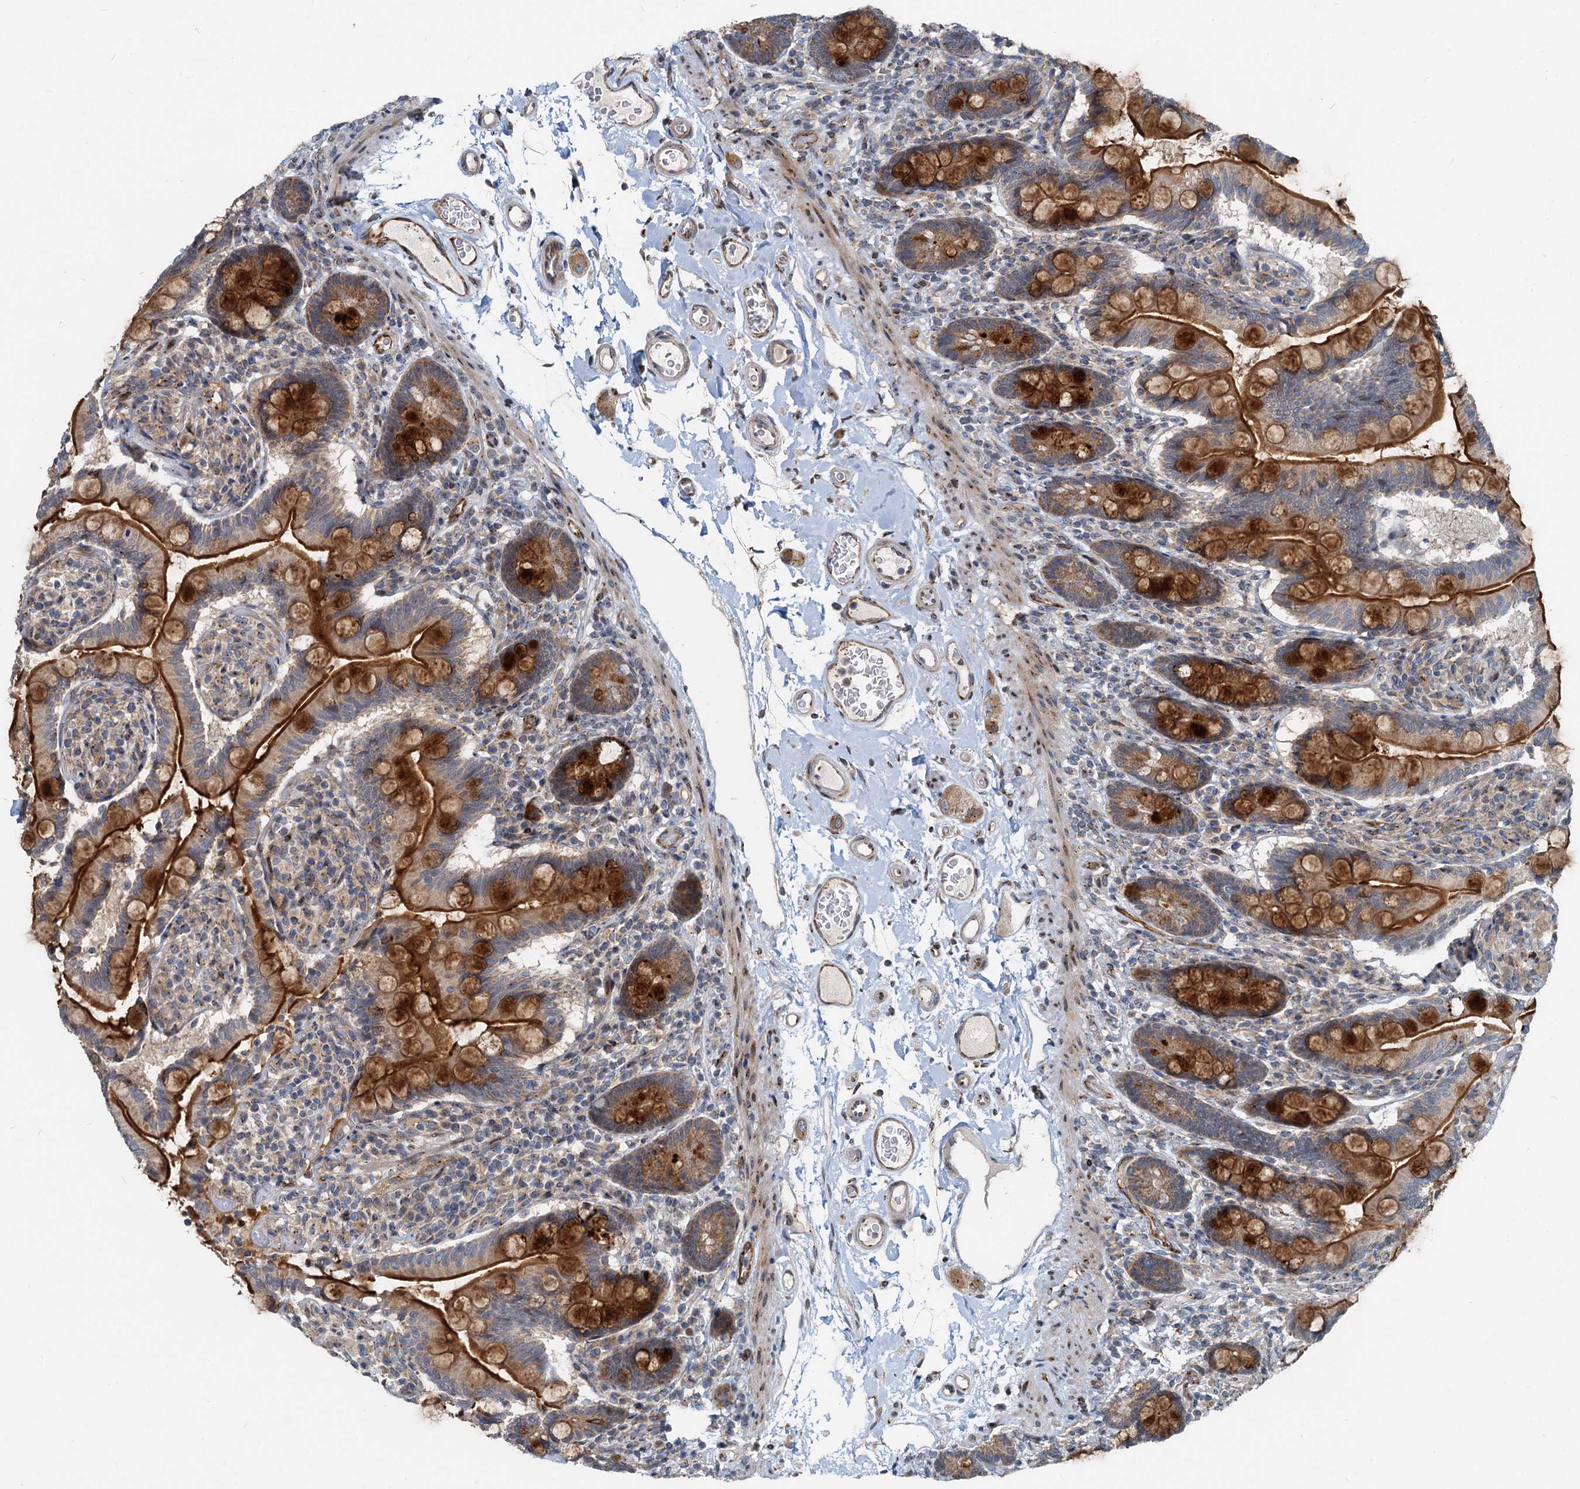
{"staining": {"intensity": "strong", "quantity": ">75%", "location": "cytoplasmic/membranous"}, "tissue": "small intestine", "cell_type": "Glandular cells", "image_type": "normal", "snomed": [{"axis": "morphology", "description": "Normal tissue, NOS"}, {"axis": "topography", "description": "Small intestine"}], "caption": "About >75% of glandular cells in unremarkable human small intestine reveal strong cytoplasmic/membranous protein staining as visualized by brown immunohistochemical staining.", "gene": "CEP68", "patient": {"sex": "female", "age": 64}}